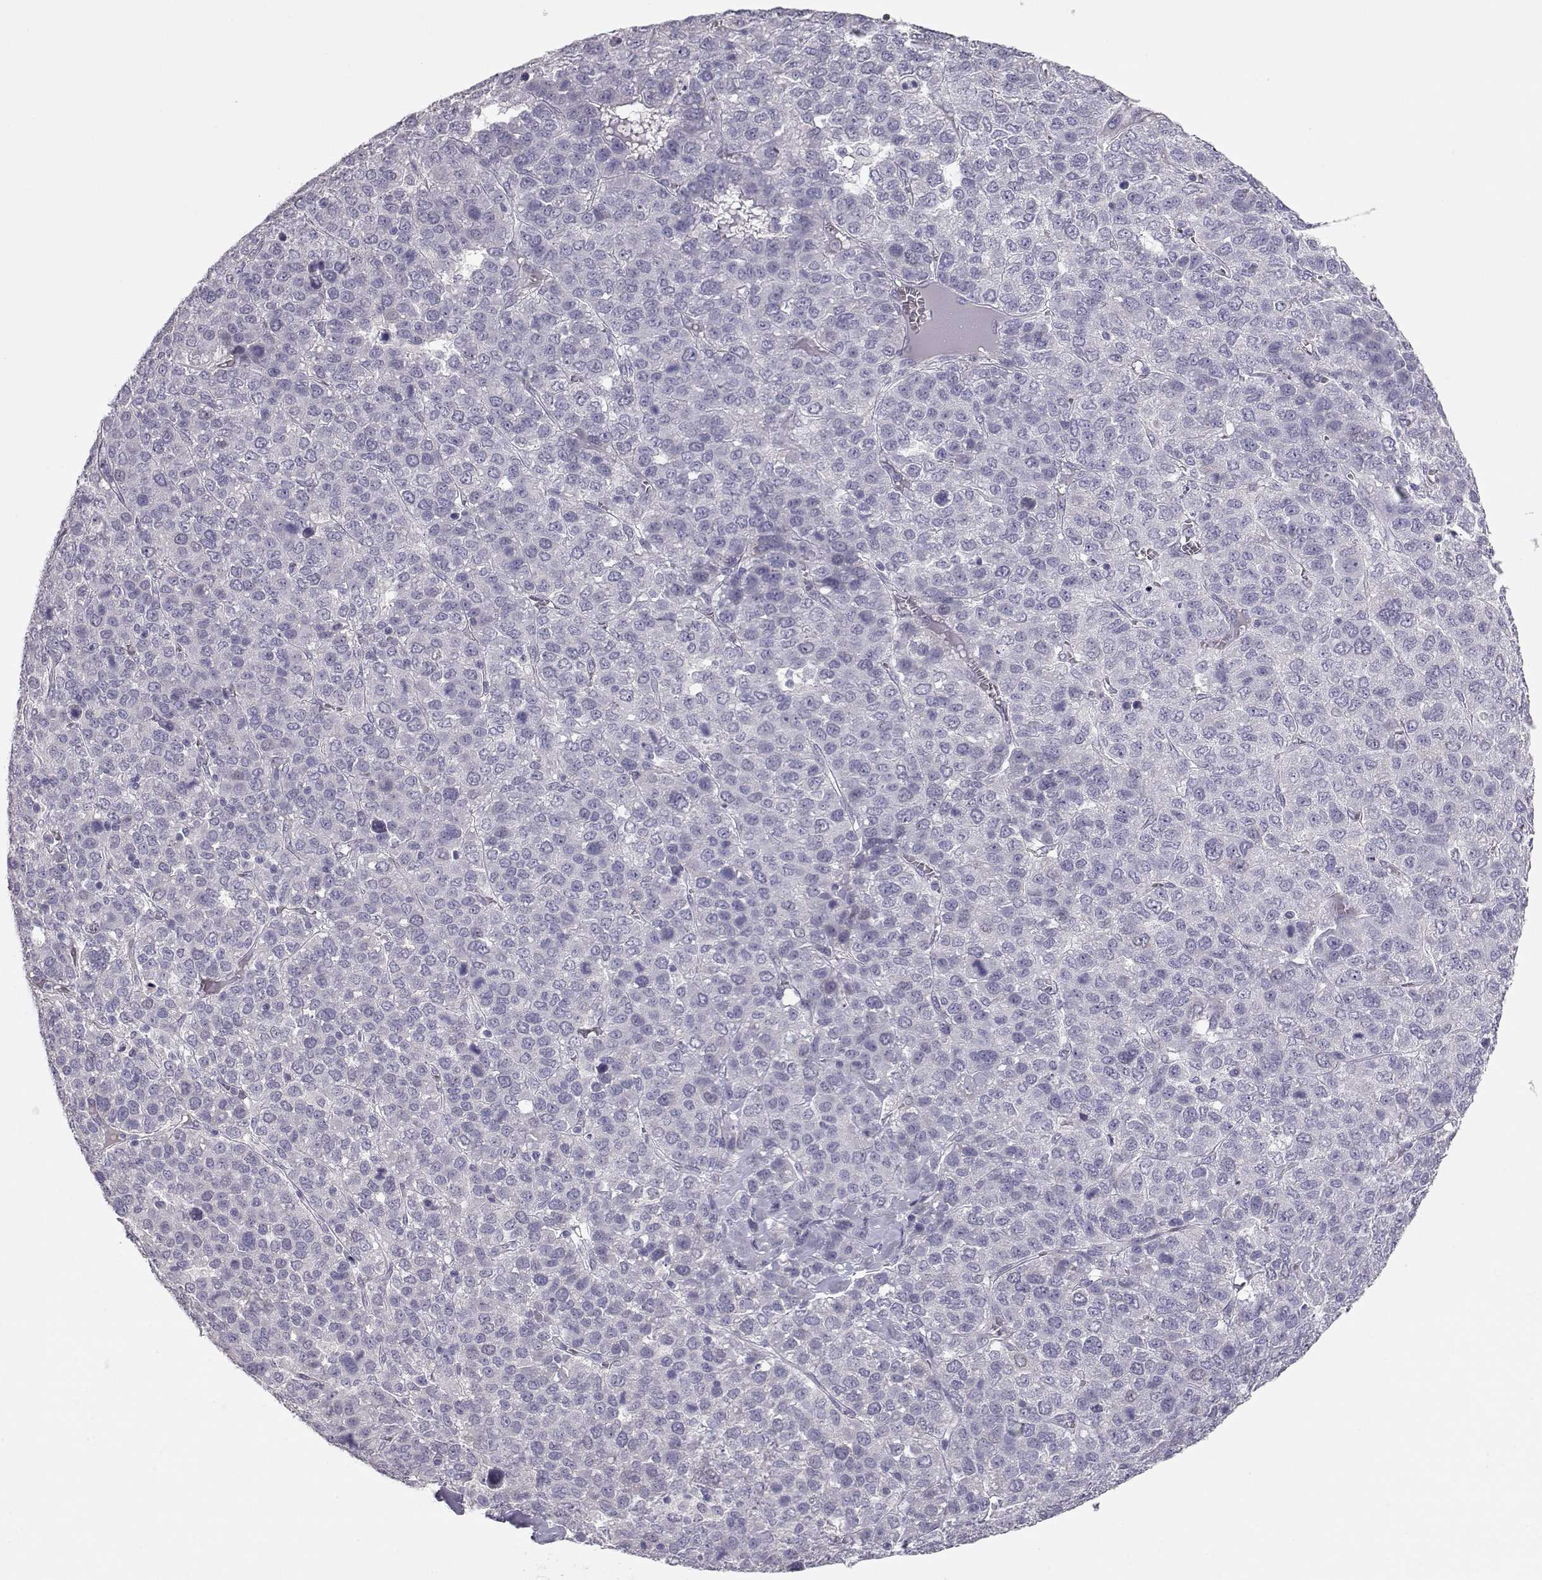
{"staining": {"intensity": "negative", "quantity": "none", "location": "none"}, "tissue": "liver cancer", "cell_type": "Tumor cells", "image_type": "cancer", "snomed": [{"axis": "morphology", "description": "Carcinoma, Hepatocellular, NOS"}, {"axis": "topography", "description": "Liver"}], "caption": "Hepatocellular carcinoma (liver) was stained to show a protein in brown. There is no significant positivity in tumor cells. The staining is performed using DAB brown chromogen with nuclei counter-stained in using hematoxylin.", "gene": "LAMB3", "patient": {"sex": "male", "age": 69}}